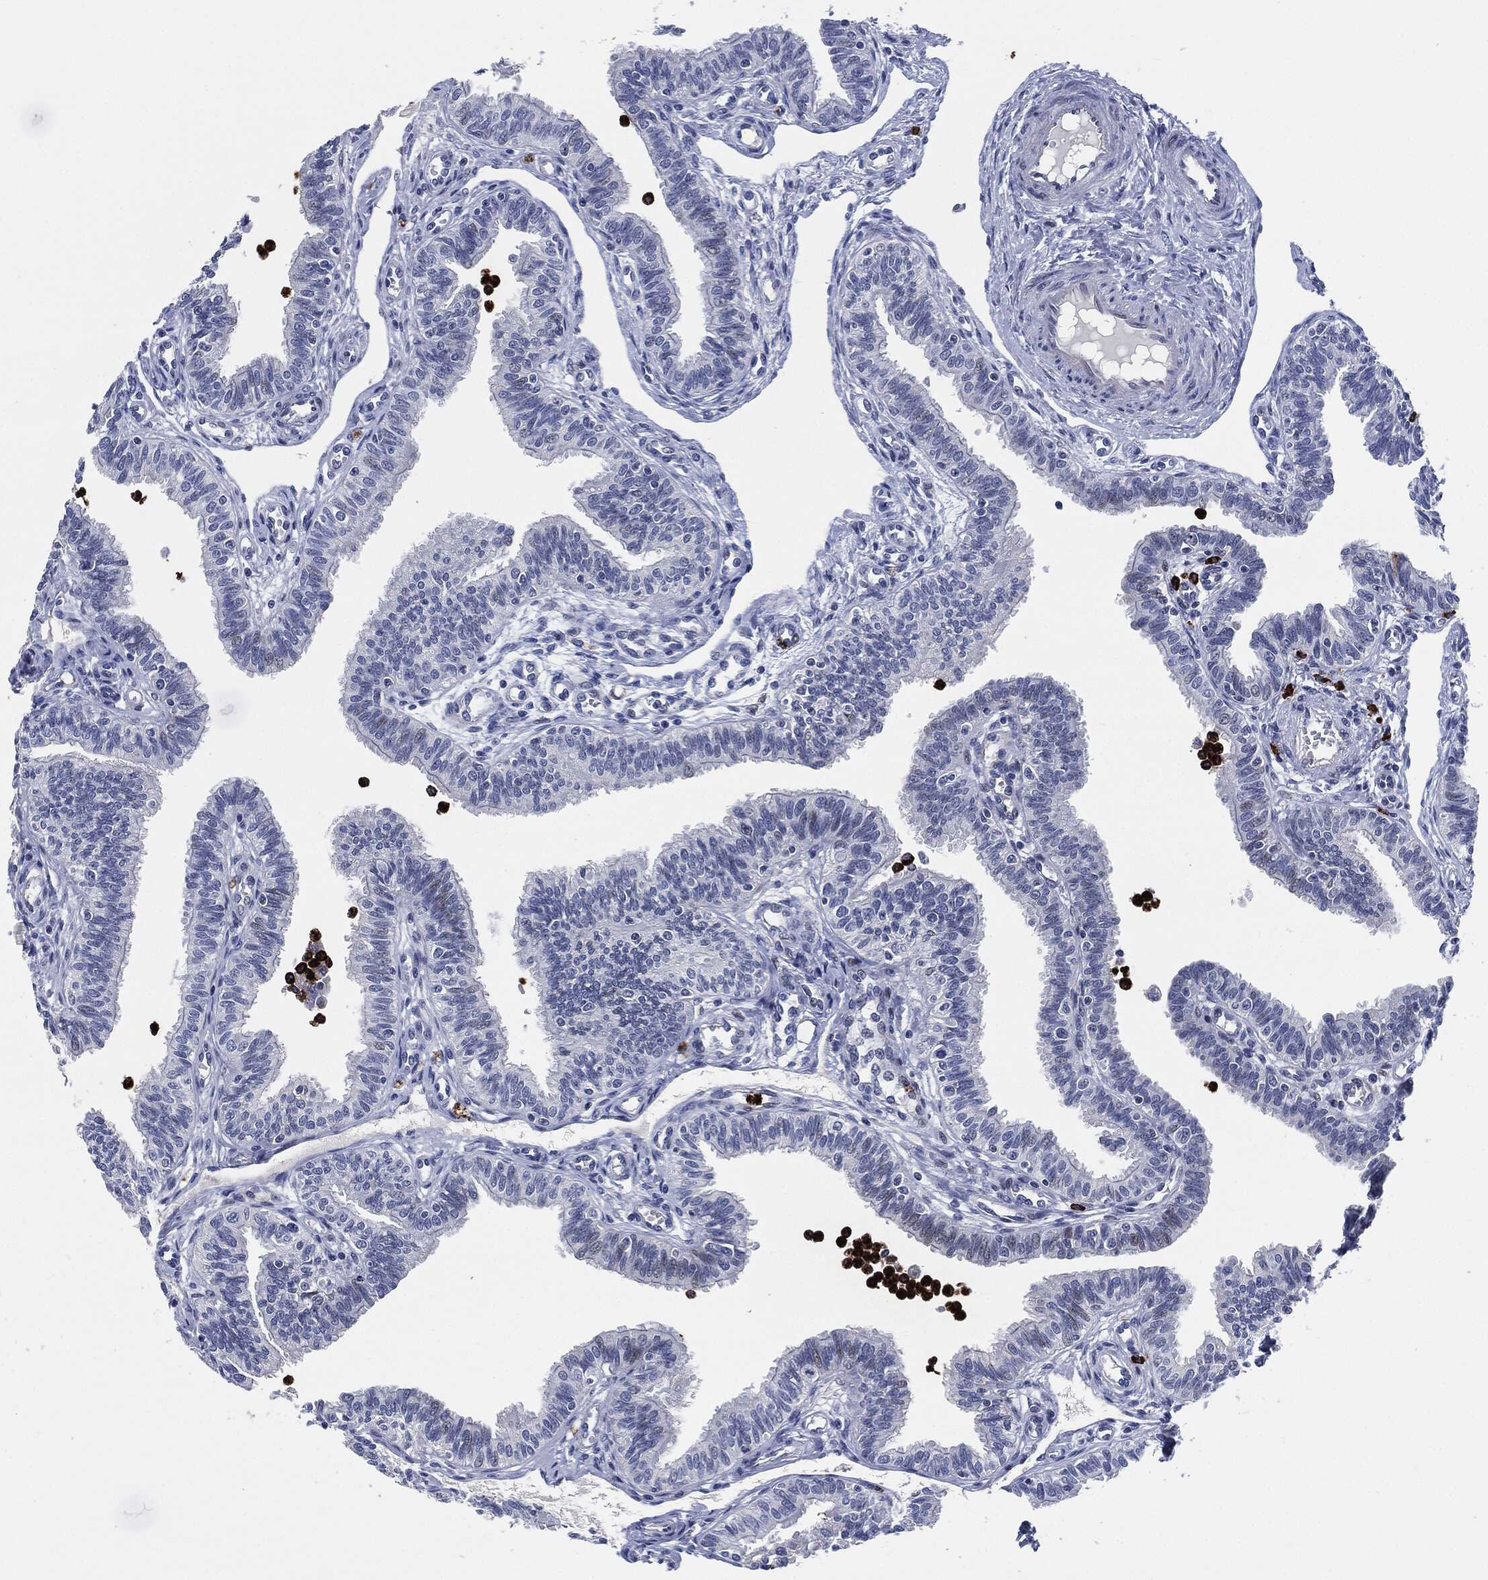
{"staining": {"intensity": "negative", "quantity": "none", "location": "none"}, "tissue": "fallopian tube", "cell_type": "Glandular cells", "image_type": "normal", "snomed": [{"axis": "morphology", "description": "Normal tissue, NOS"}, {"axis": "topography", "description": "Fallopian tube"}], "caption": "This is an immunohistochemistry (IHC) photomicrograph of benign human fallopian tube. There is no expression in glandular cells.", "gene": "MPO", "patient": {"sex": "female", "age": 36}}